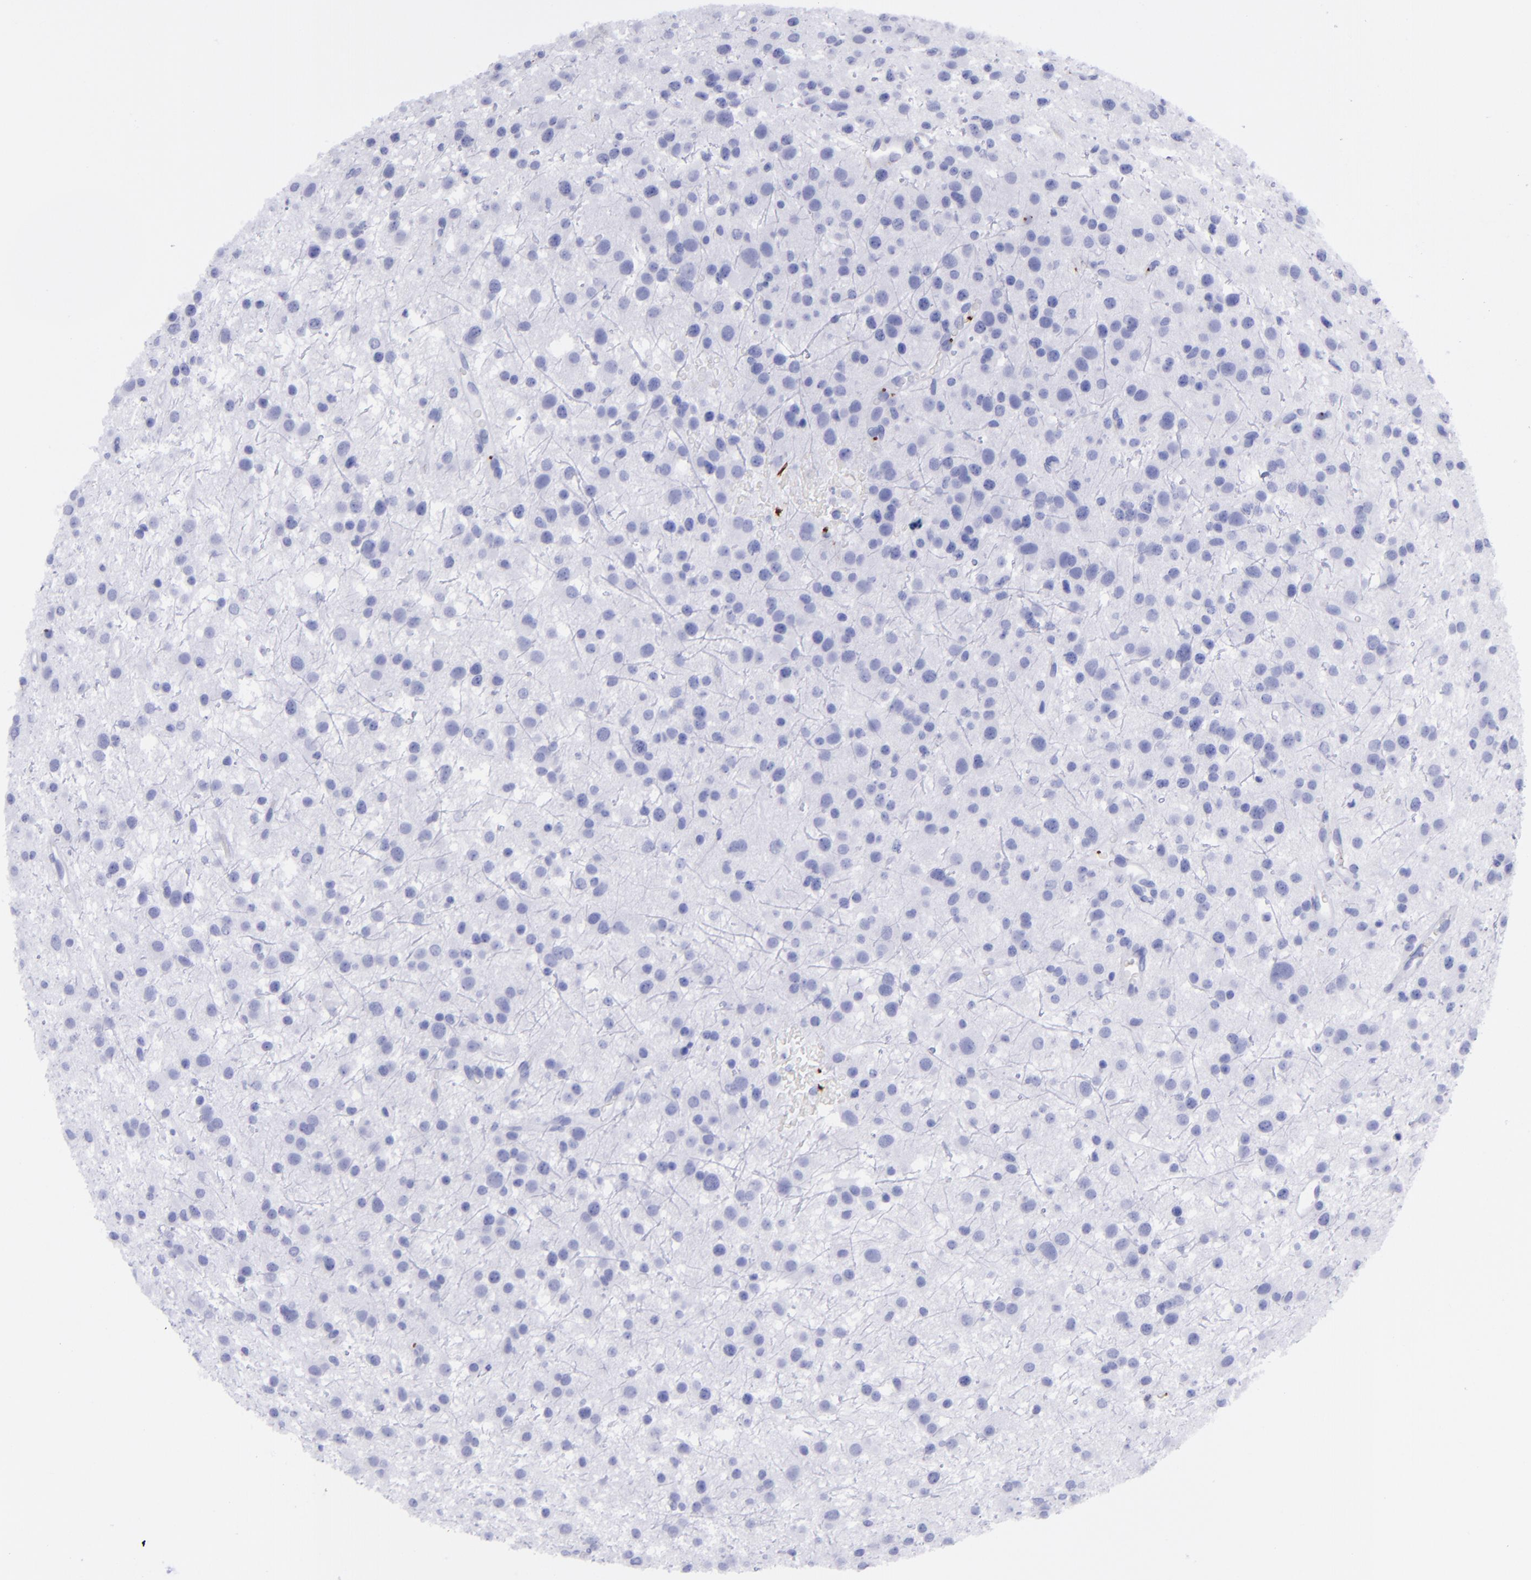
{"staining": {"intensity": "negative", "quantity": "none", "location": "none"}, "tissue": "glioma", "cell_type": "Tumor cells", "image_type": "cancer", "snomed": [{"axis": "morphology", "description": "Glioma, malignant, Low grade"}, {"axis": "topography", "description": "Brain"}], "caption": "This photomicrograph is of glioma stained with IHC to label a protein in brown with the nuclei are counter-stained blue. There is no staining in tumor cells.", "gene": "EFCAB13", "patient": {"sex": "female", "age": 36}}